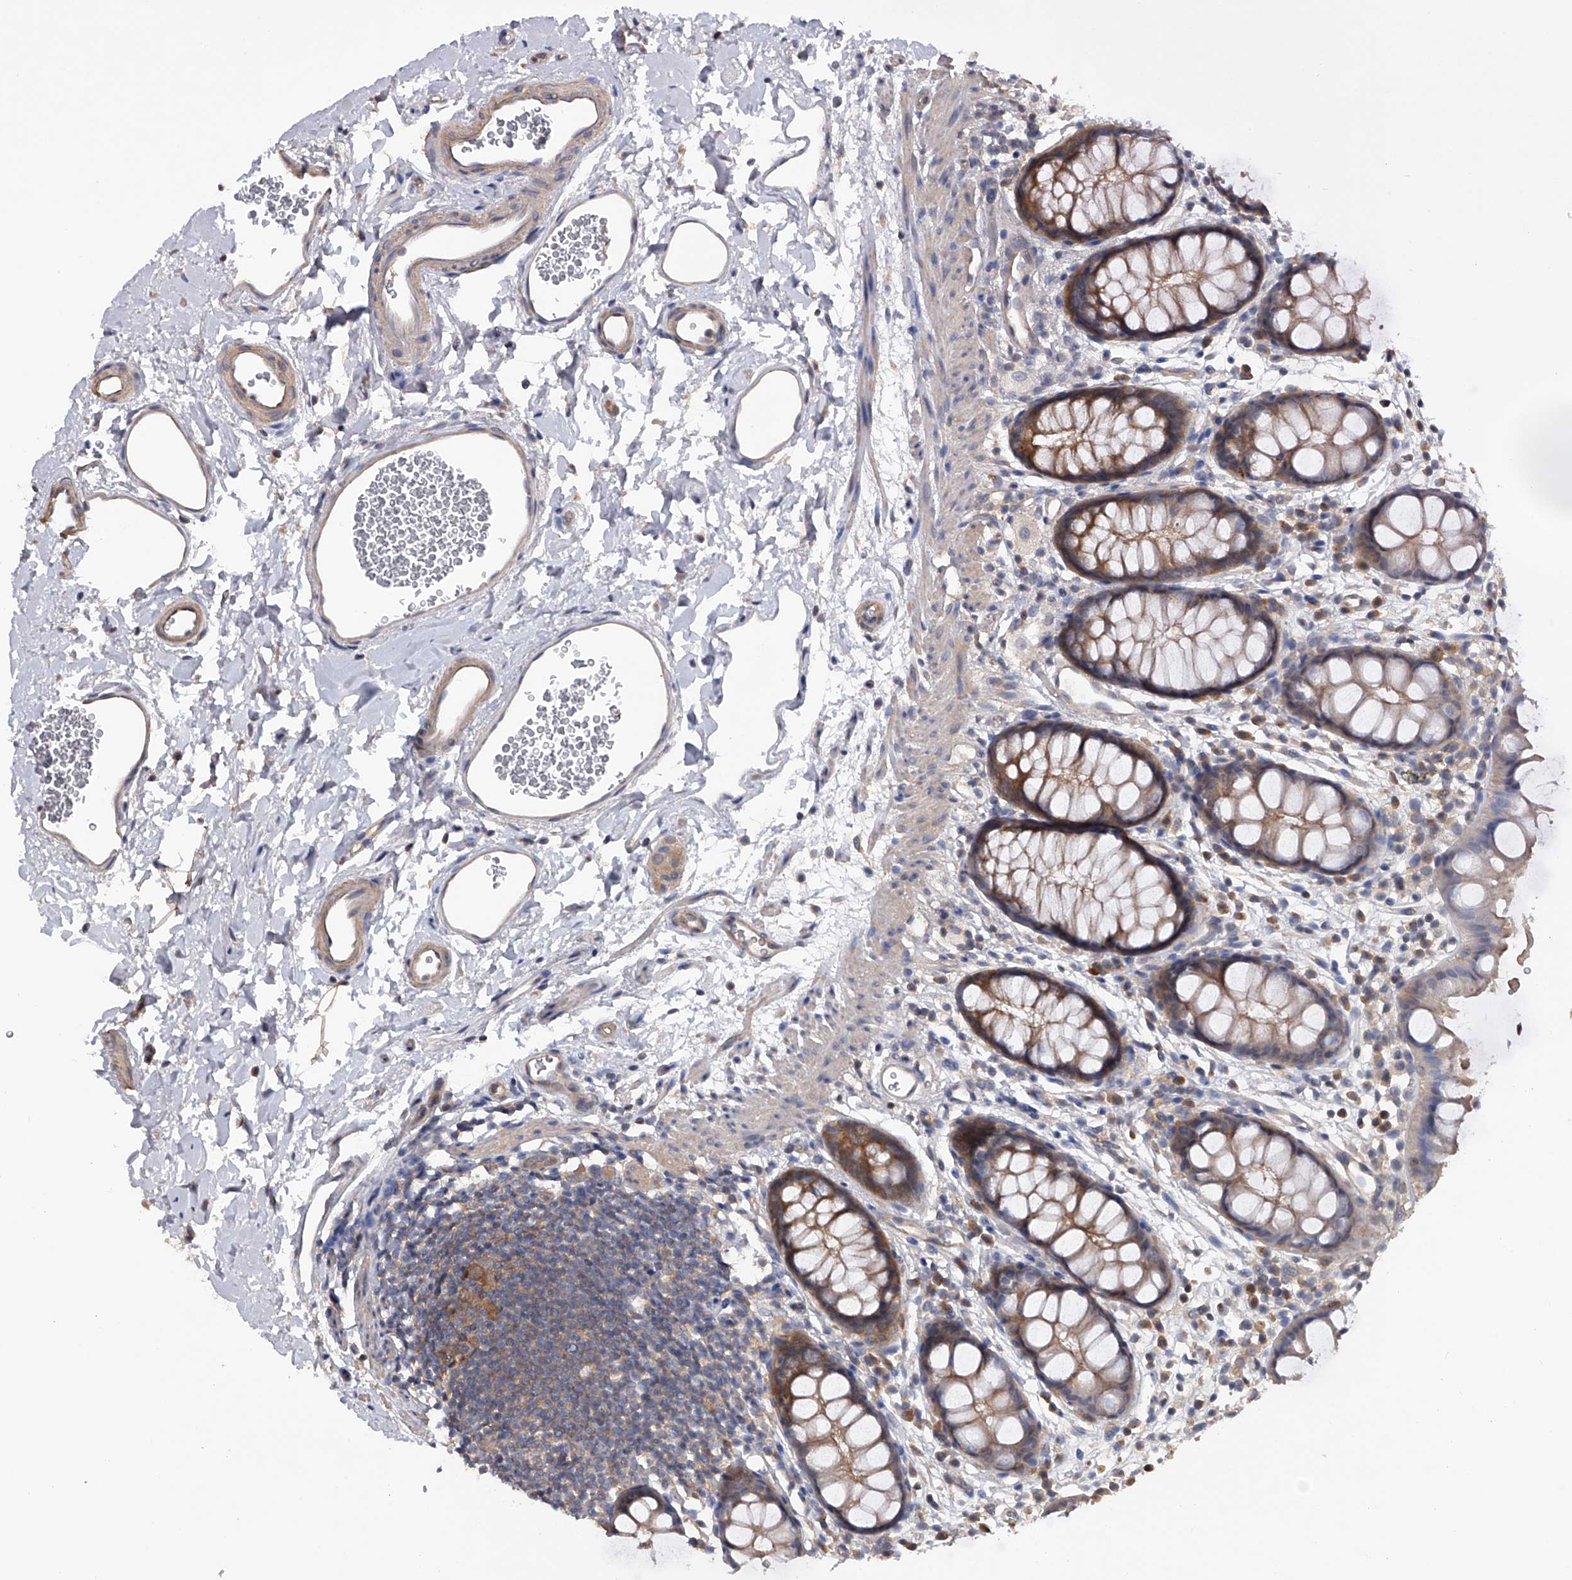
{"staining": {"intensity": "weak", "quantity": "25%-75%", "location": "cytoplasmic/membranous"}, "tissue": "rectum", "cell_type": "Glandular cells", "image_type": "normal", "snomed": [{"axis": "morphology", "description": "Normal tissue, NOS"}, {"axis": "topography", "description": "Rectum"}], "caption": "Rectum stained with a brown dye shows weak cytoplasmic/membranous positive positivity in approximately 25%-75% of glandular cells.", "gene": "CFAP298", "patient": {"sex": "female", "age": 65}}